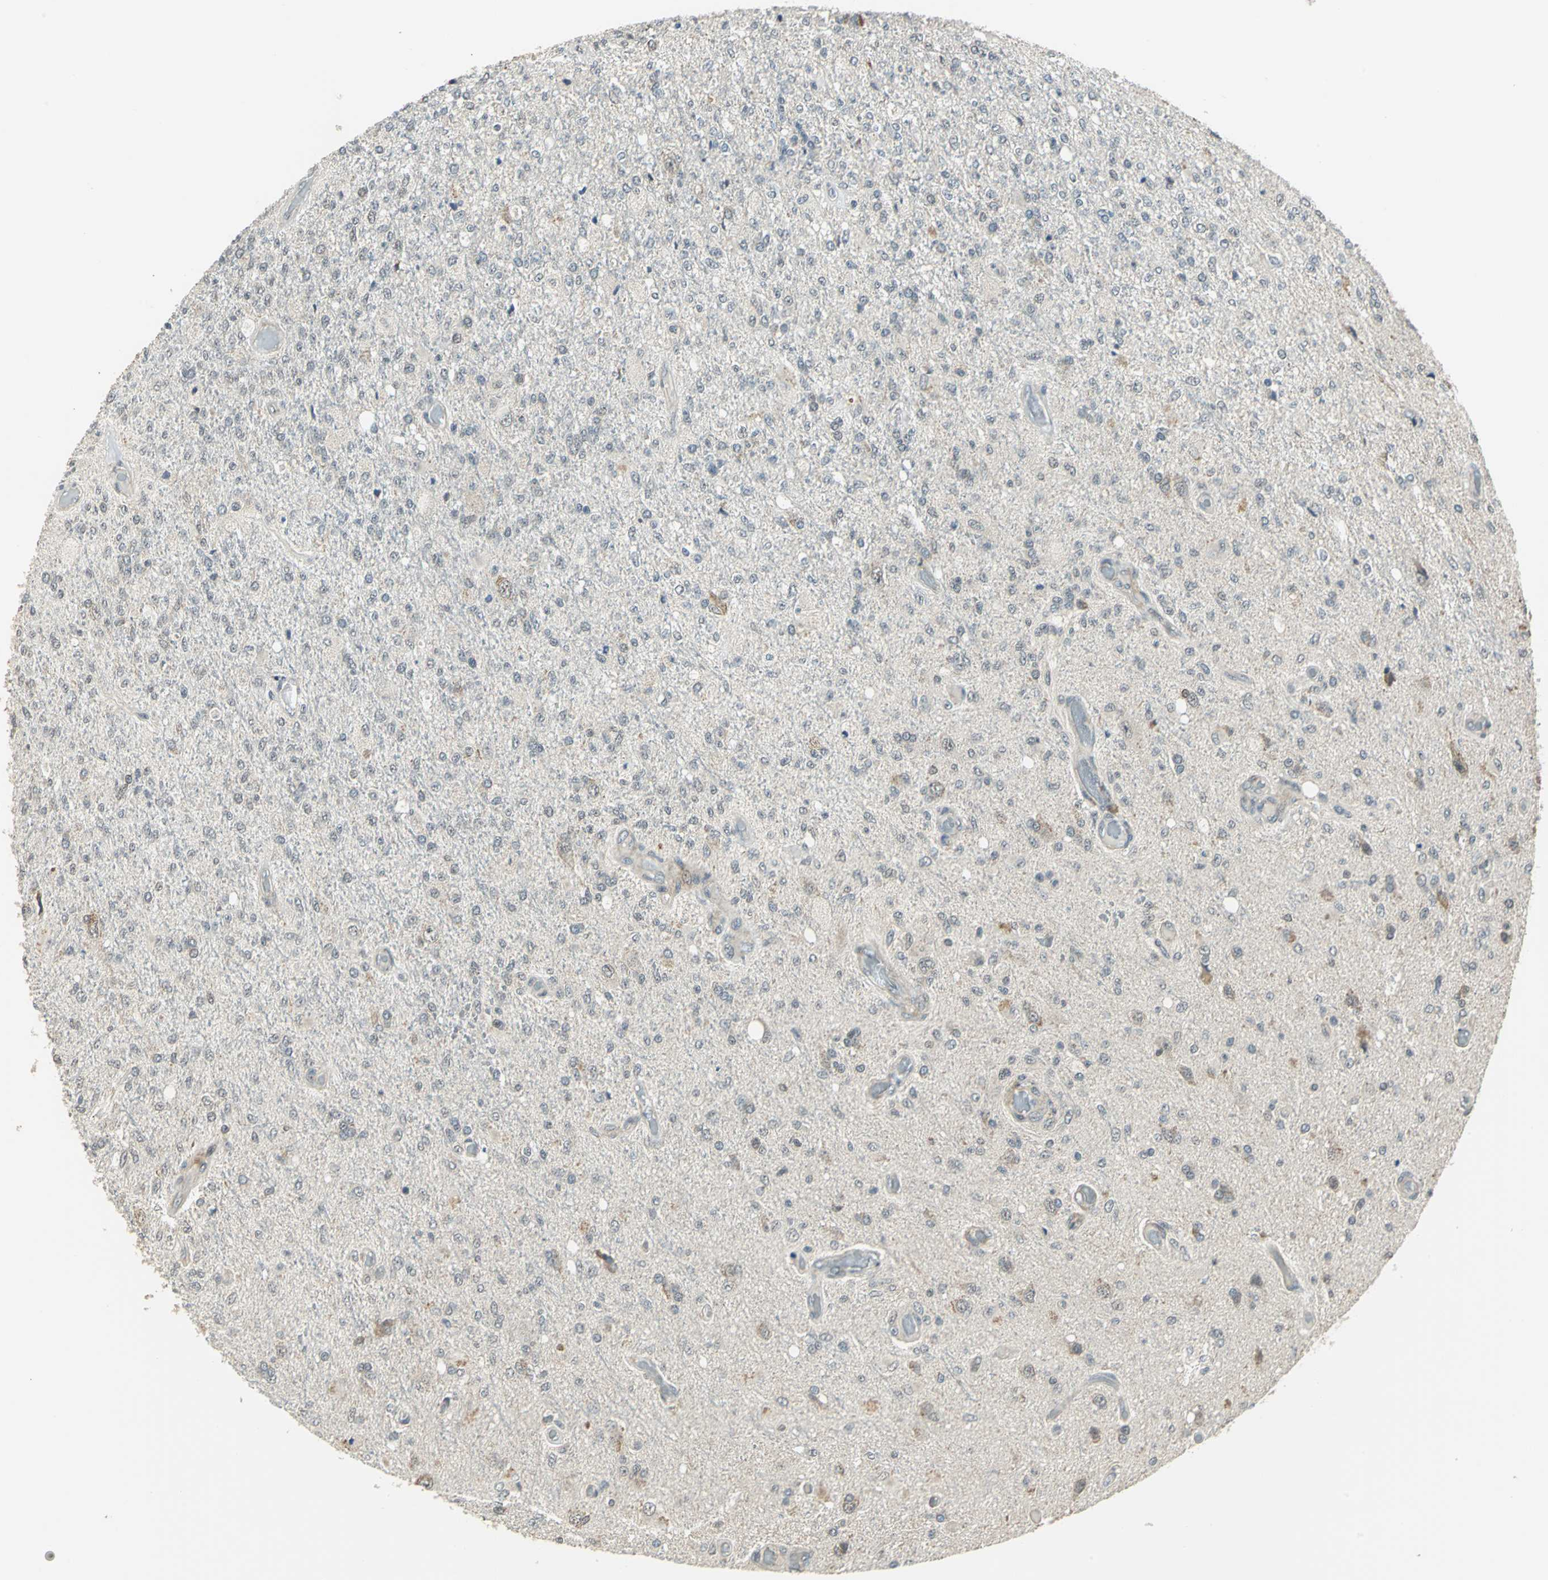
{"staining": {"intensity": "weak", "quantity": "<25%", "location": "cytoplasmic/membranous"}, "tissue": "glioma", "cell_type": "Tumor cells", "image_type": "cancer", "snomed": [{"axis": "morphology", "description": "Normal tissue, NOS"}, {"axis": "morphology", "description": "Glioma, malignant, High grade"}, {"axis": "topography", "description": "Cerebral cortex"}], "caption": "This is an immunohistochemistry (IHC) histopathology image of glioma. There is no expression in tumor cells.", "gene": "PLAGL2", "patient": {"sex": "male", "age": 77}}